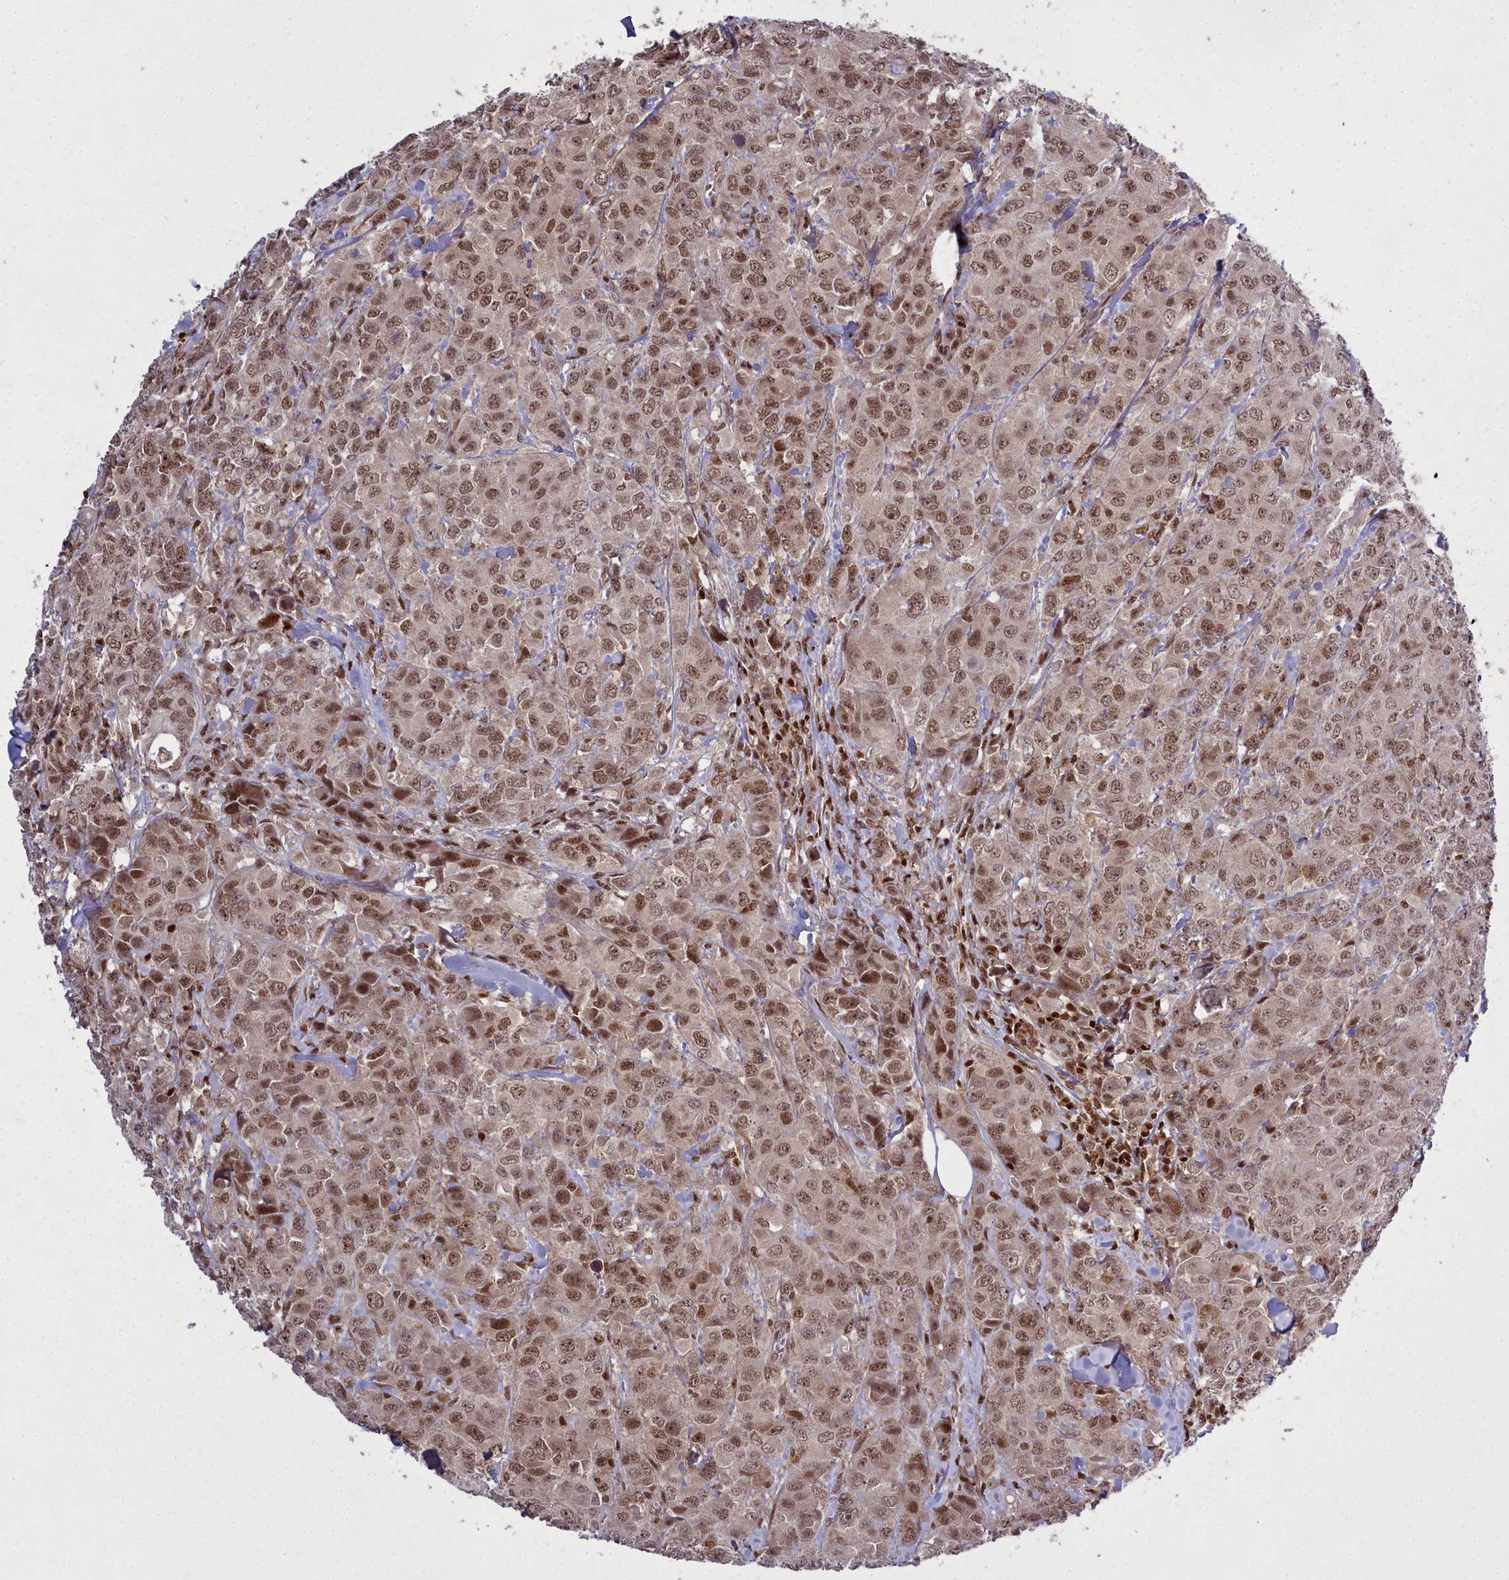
{"staining": {"intensity": "moderate", "quantity": ">75%", "location": "nuclear"}, "tissue": "breast cancer", "cell_type": "Tumor cells", "image_type": "cancer", "snomed": [{"axis": "morphology", "description": "Duct carcinoma"}, {"axis": "topography", "description": "Breast"}], "caption": "Invasive ductal carcinoma (breast) stained with DAB immunohistochemistry reveals medium levels of moderate nuclear positivity in approximately >75% of tumor cells.", "gene": "GMEB1", "patient": {"sex": "female", "age": 43}}